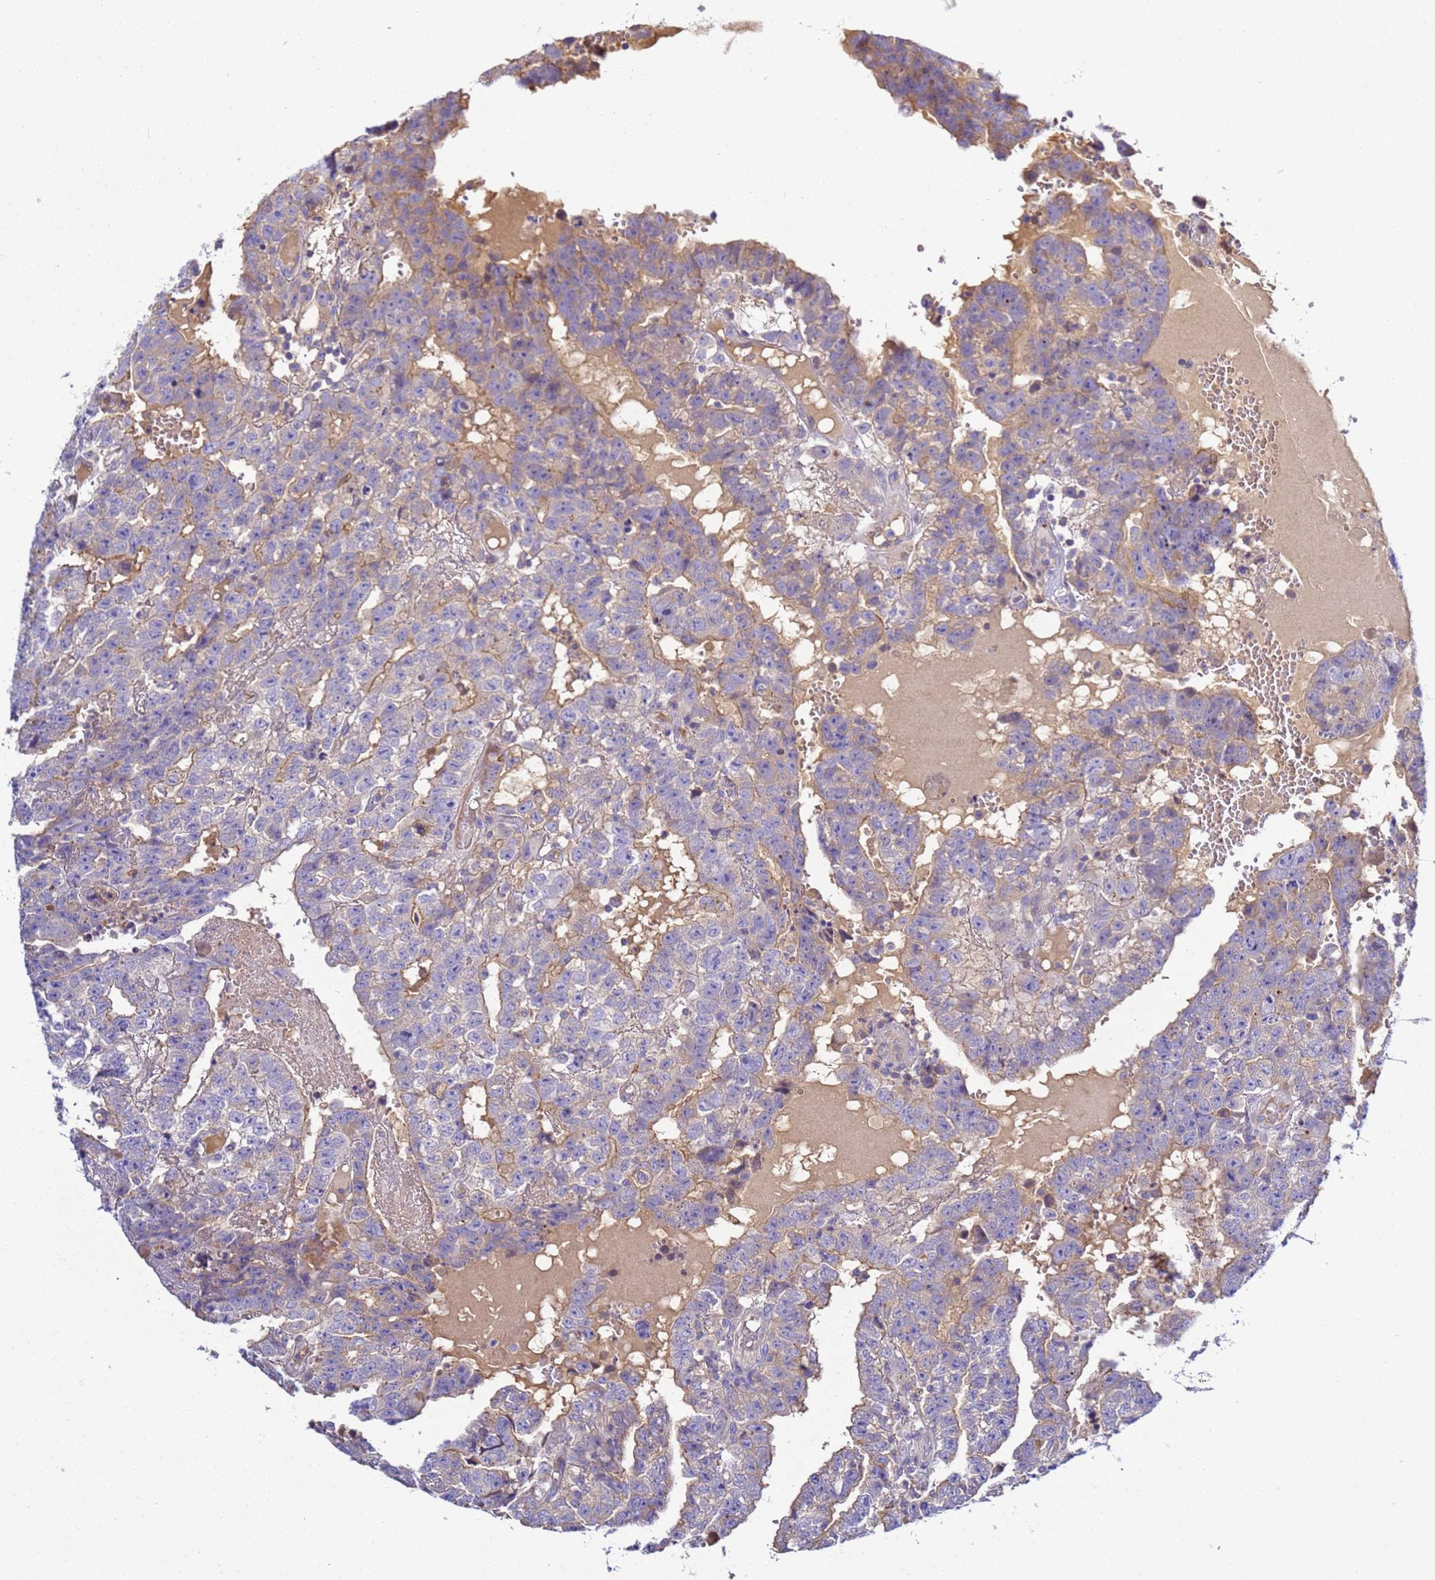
{"staining": {"intensity": "weak", "quantity": "25%-75%", "location": "cytoplasmic/membranous"}, "tissue": "testis cancer", "cell_type": "Tumor cells", "image_type": "cancer", "snomed": [{"axis": "morphology", "description": "Carcinoma, Embryonal, NOS"}, {"axis": "topography", "description": "Testis"}], "caption": "Brown immunohistochemical staining in testis cancer shows weak cytoplasmic/membranous expression in about 25%-75% of tumor cells. (DAB (3,3'-diaminobenzidine) = brown stain, brightfield microscopy at high magnification).", "gene": "TBCD", "patient": {"sex": "male", "age": 25}}